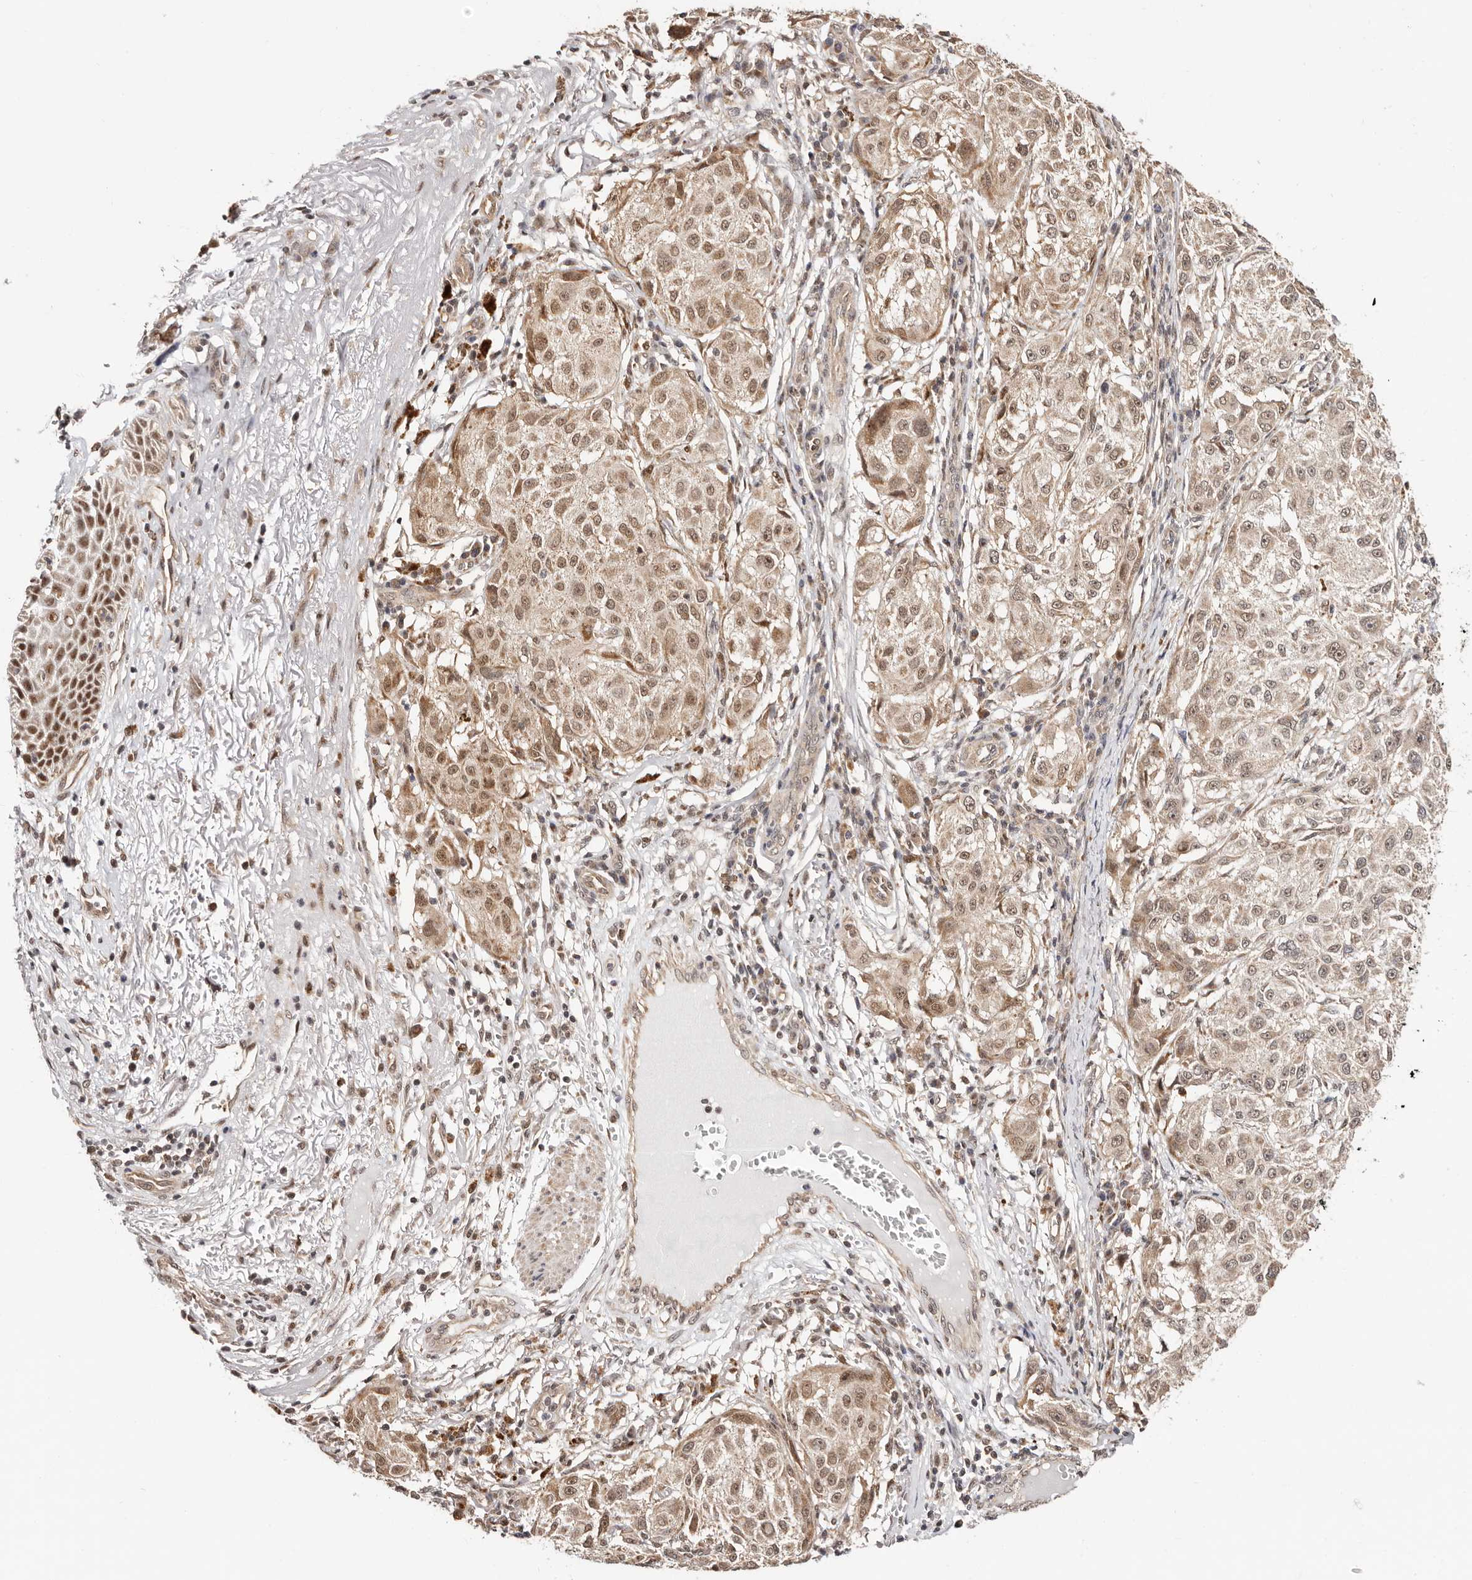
{"staining": {"intensity": "moderate", "quantity": "25%-75%", "location": "cytoplasmic/membranous,nuclear"}, "tissue": "melanoma", "cell_type": "Tumor cells", "image_type": "cancer", "snomed": [{"axis": "morphology", "description": "Necrosis, NOS"}, {"axis": "morphology", "description": "Malignant melanoma, NOS"}, {"axis": "topography", "description": "Skin"}], "caption": "DAB (3,3'-diaminobenzidine) immunohistochemical staining of human malignant melanoma displays moderate cytoplasmic/membranous and nuclear protein staining in approximately 25%-75% of tumor cells.", "gene": "CTNNBL1", "patient": {"sex": "female", "age": 87}}